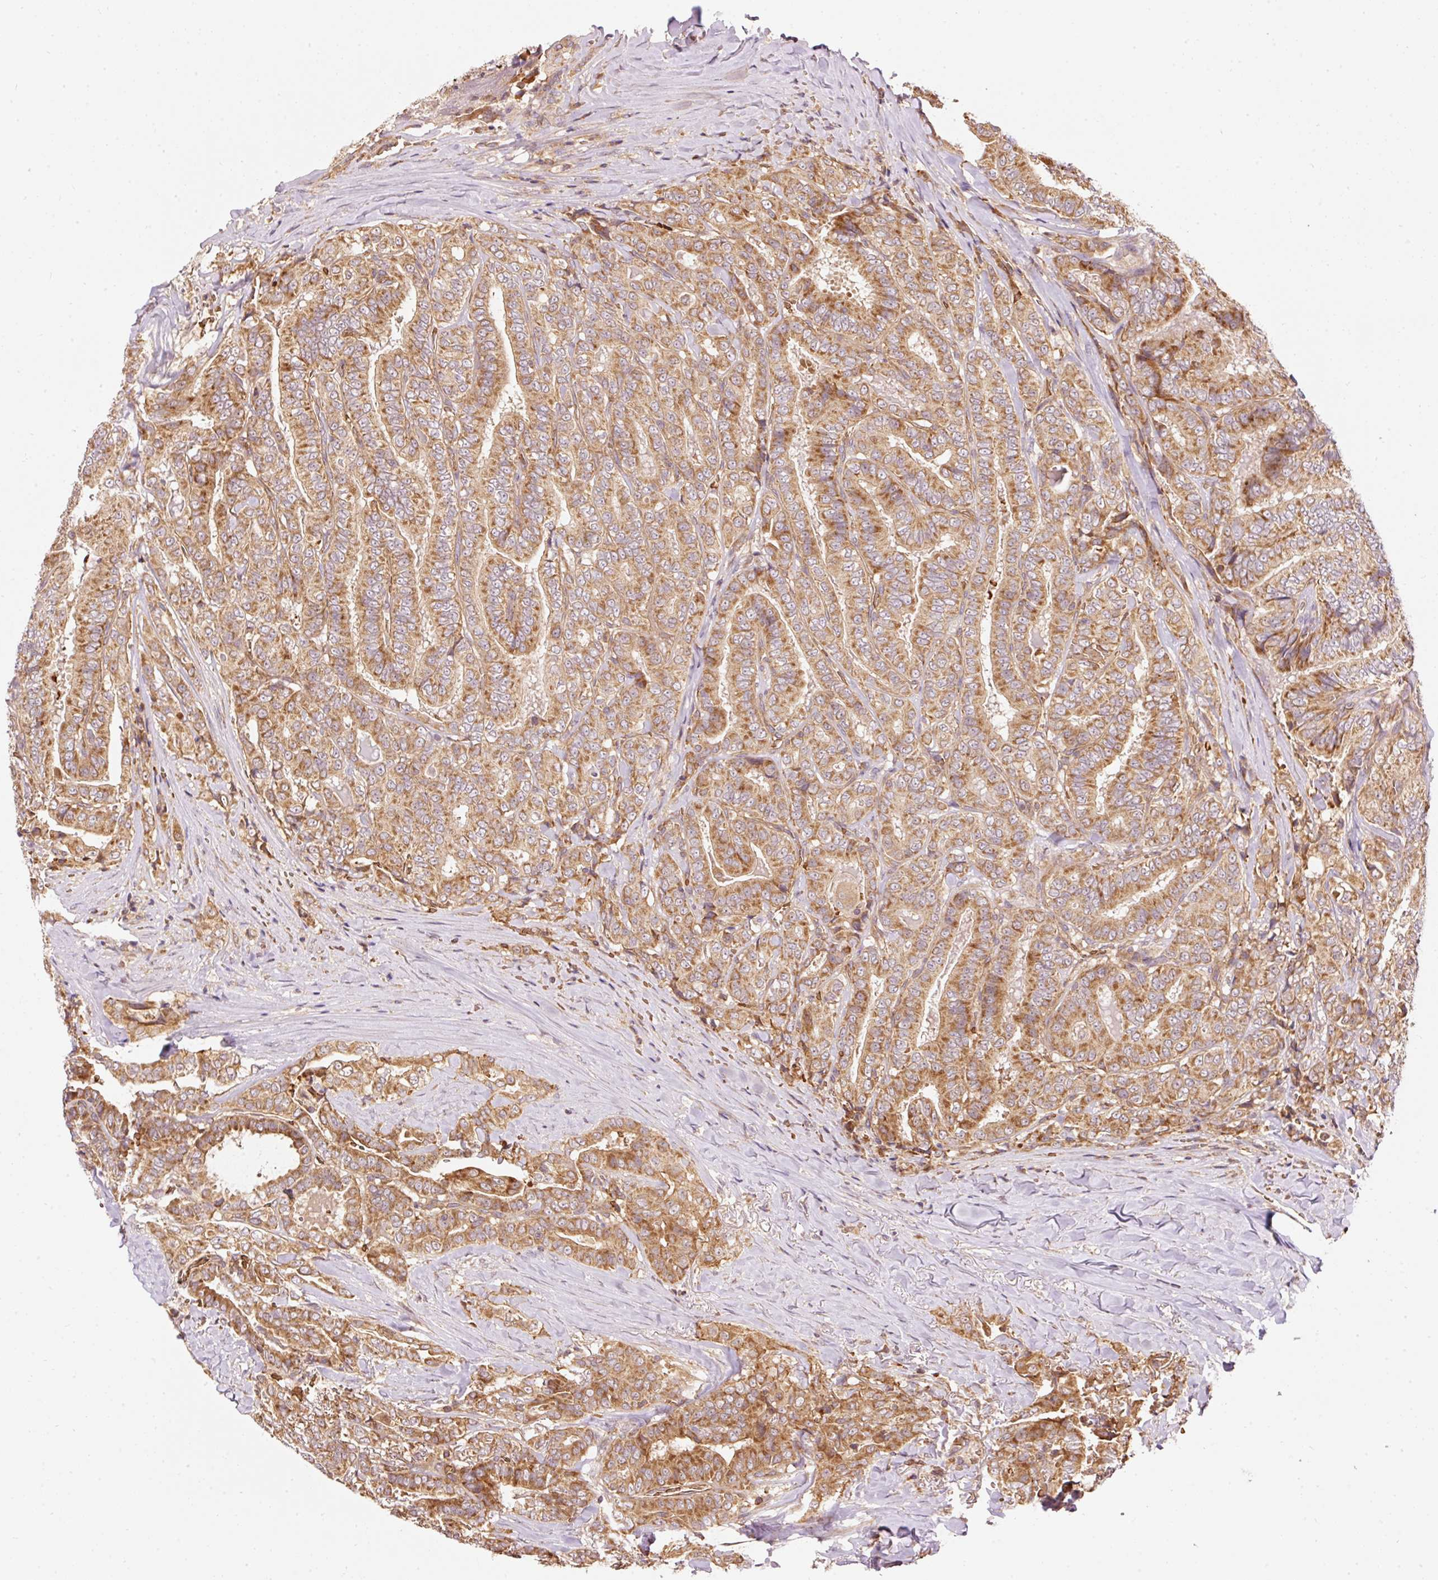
{"staining": {"intensity": "moderate", "quantity": ">75%", "location": "cytoplasmic/membranous"}, "tissue": "thyroid cancer", "cell_type": "Tumor cells", "image_type": "cancer", "snomed": [{"axis": "morphology", "description": "Papillary adenocarcinoma, NOS"}, {"axis": "topography", "description": "Thyroid gland"}], "caption": "Protein staining of thyroid cancer tissue shows moderate cytoplasmic/membranous staining in about >75% of tumor cells. The staining was performed using DAB (3,3'-diaminobenzidine) to visualize the protein expression in brown, while the nuclei were stained in blue with hematoxylin (Magnification: 20x).", "gene": "ADCY4", "patient": {"sex": "male", "age": 61}}